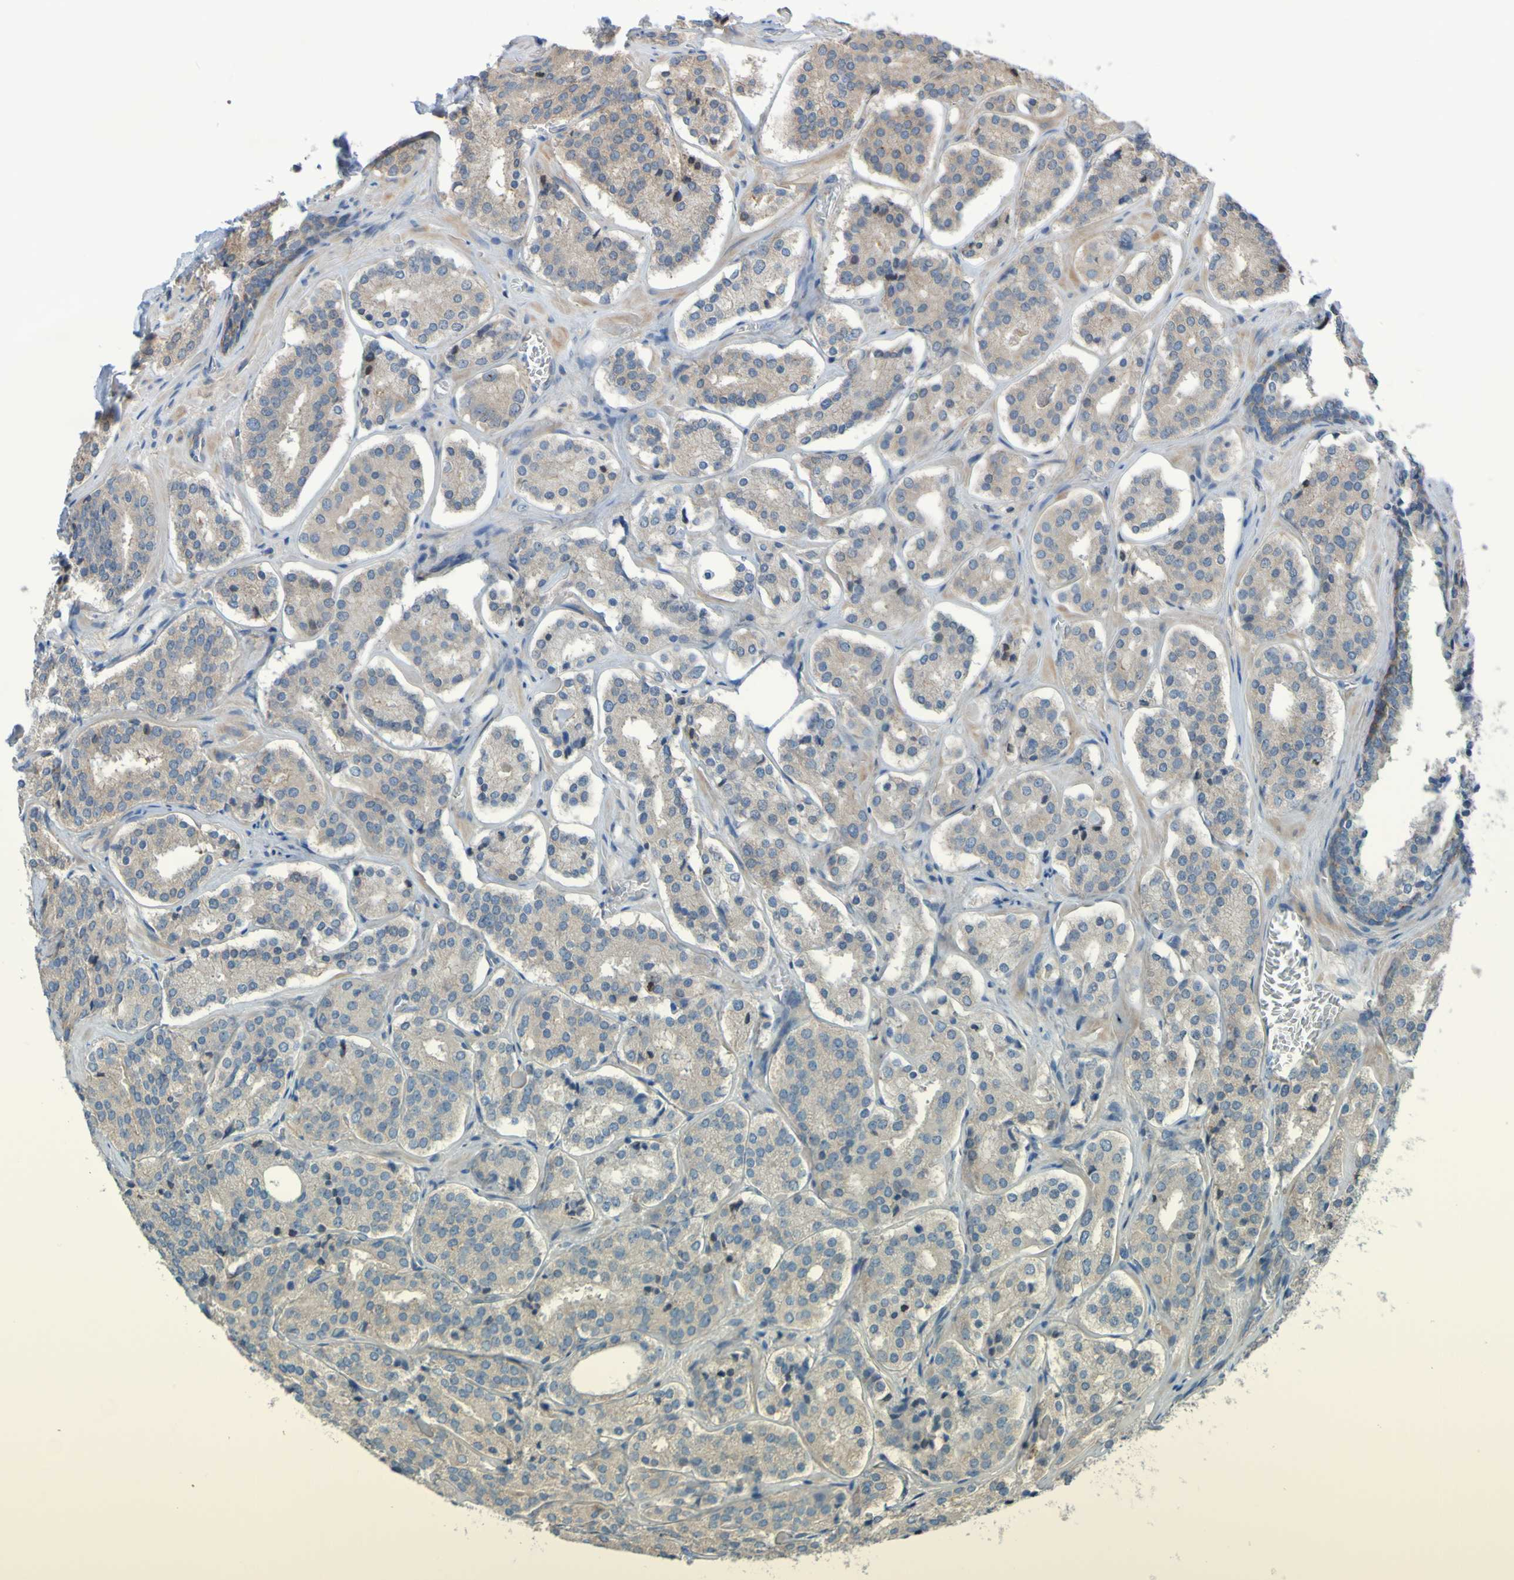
{"staining": {"intensity": "weak", "quantity": "25%-75%", "location": "cytoplasmic/membranous"}, "tissue": "prostate cancer", "cell_type": "Tumor cells", "image_type": "cancer", "snomed": [{"axis": "morphology", "description": "Adenocarcinoma, High grade"}, {"axis": "topography", "description": "Prostate"}], "caption": "An IHC histopathology image of neoplastic tissue is shown. Protein staining in brown shows weak cytoplasmic/membranous positivity in prostate cancer (adenocarcinoma (high-grade)) within tumor cells. The staining was performed using DAB (3,3'-diaminobenzidine) to visualize the protein expression in brown, while the nuclei were stained in blue with hematoxylin (Magnification: 20x).", "gene": "NPRL3", "patient": {"sex": "male", "age": 60}}